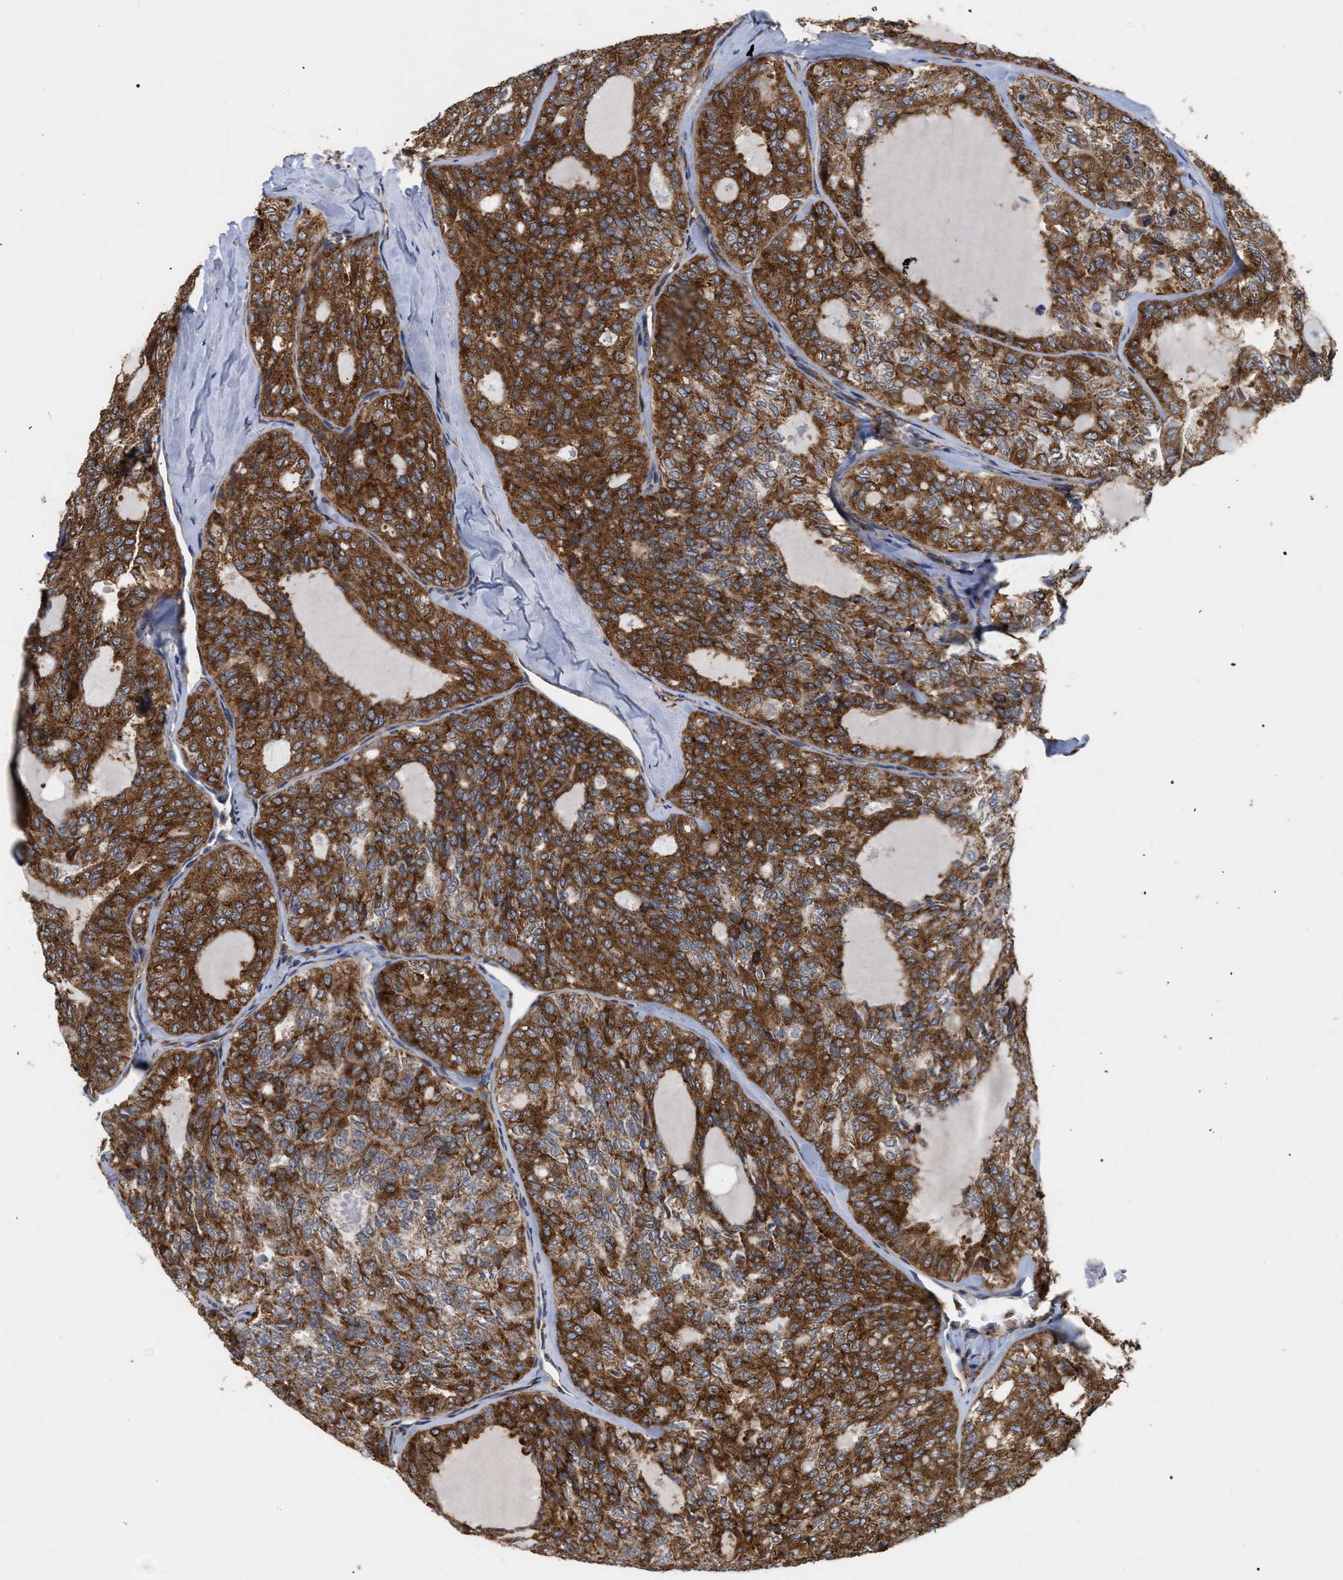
{"staining": {"intensity": "strong", "quantity": ">75%", "location": "cytoplasmic/membranous"}, "tissue": "thyroid cancer", "cell_type": "Tumor cells", "image_type": "cancer", "snomed": [{"axis": "morphology", "description": "Follicular adenoma carcinoma, NOS"}, {"axis": "topography", "description": "Thyroid gland"}], "caption": "Thyroid follicular adenoma carcinoma was stained to show a protein in brown. There is high levels of strong cytoplasmic/membranous expression in about >75% of tumor cells. (Brightfield microscopy of DAB IHC at high magnification).", "gene": "FAM120A", "patient": {"sex": "male", "age": 75}}